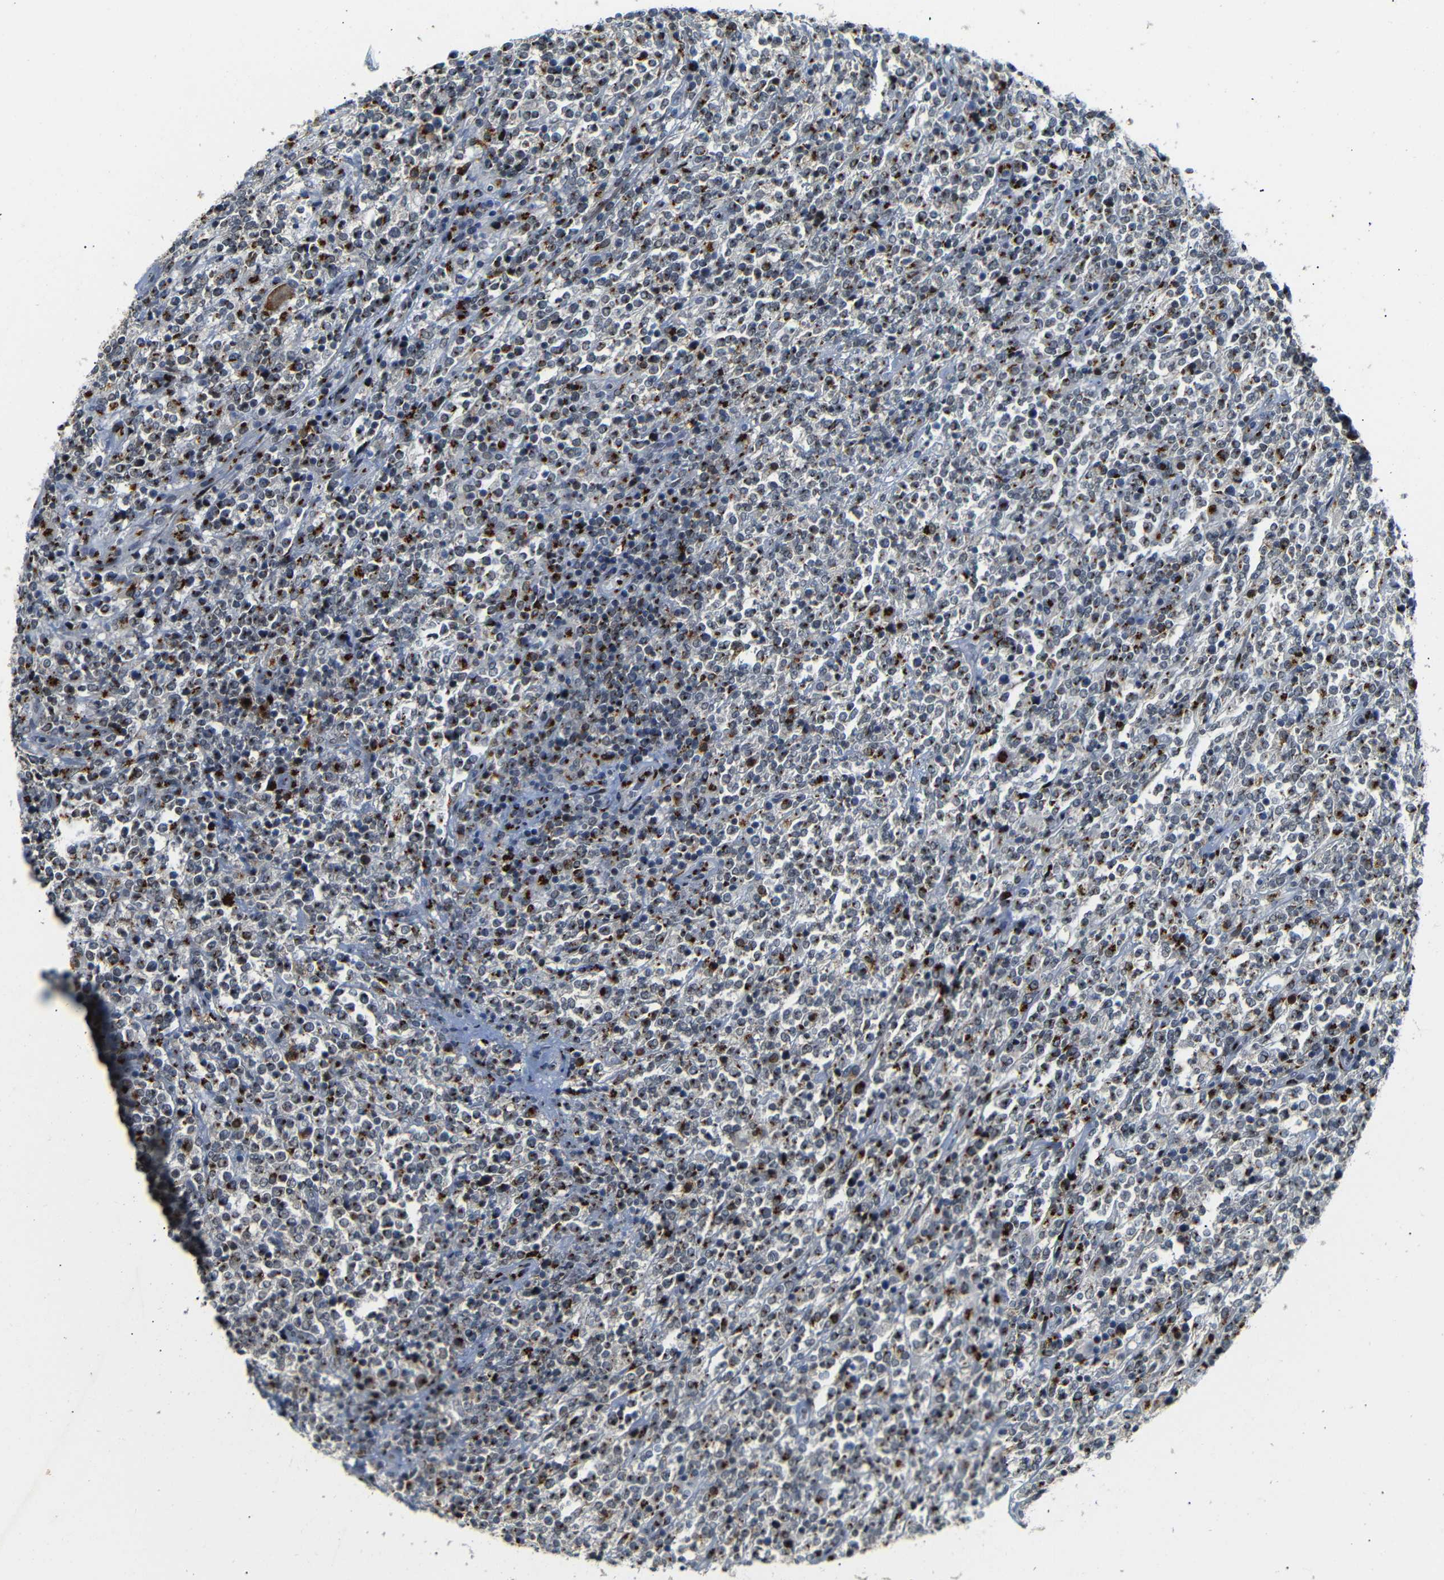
{"staining": {"intensity": "strong", "quantity": ">75%", "location": "cytoplasmic/membranous"}, "tissue": "lymphoma", "cell_type": "Tumor cells", "image_type": "cancer", "snomed": [{"axis": "morphology", "description": "Malignant lymphoma, non-Hodgkin's type, High grade"}, {"axis": "topography", "description": "Soft tissue"}], "caption": "About >75% of tumor cells in high-grade malignant lymphoma, non-Hodgkin's type demonstrate strong cytoplasmic/membranous protein positivity as visualized by brown immunohistochemical staining.", "gene": "TGOLN2", "patient": {"sex": "male", "age": 18}}